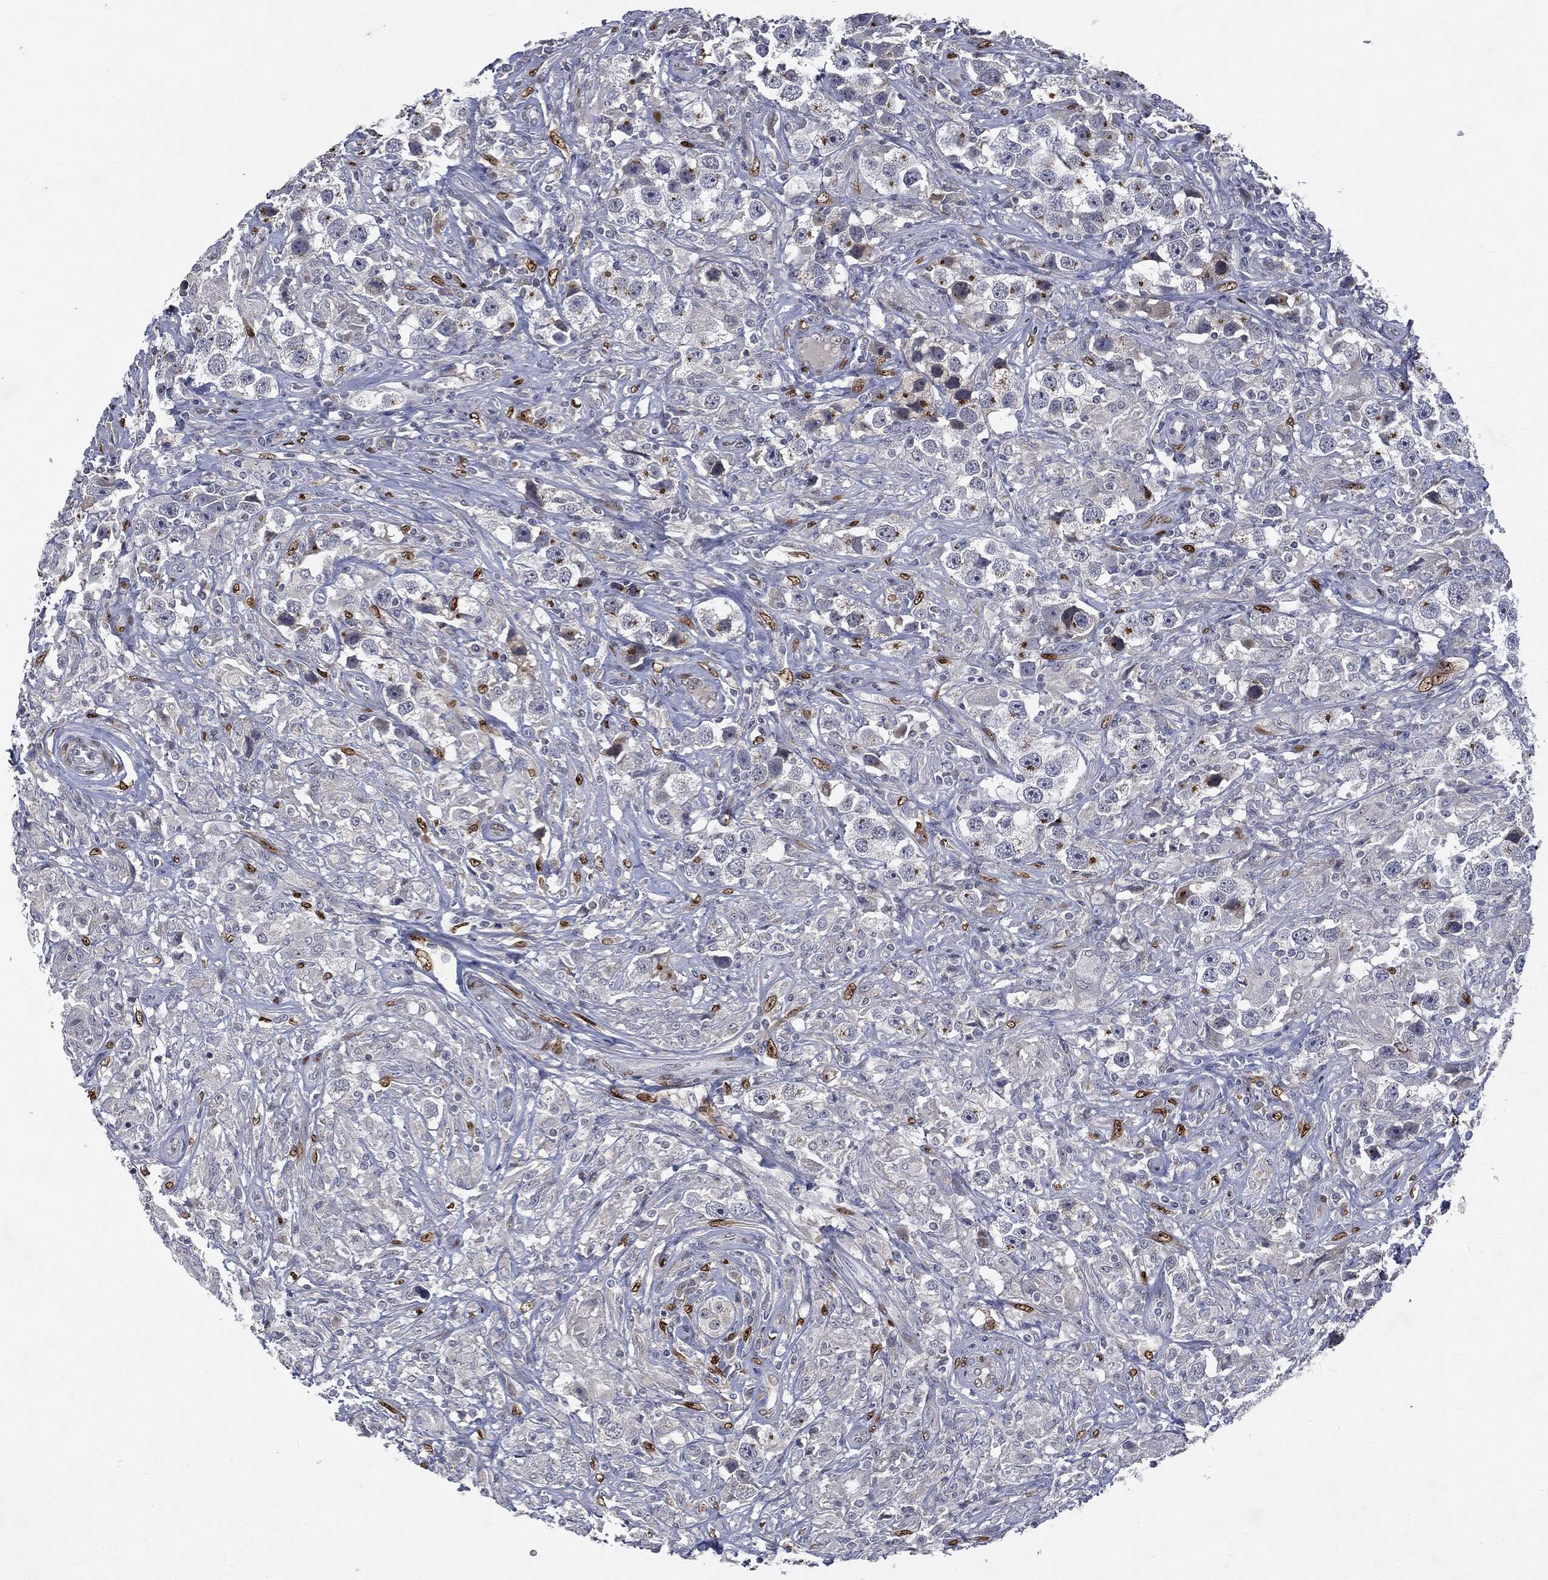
{"staining": {"intensity": "negative", "quantity": "none", "location": "none"}, "tissue": "testis cancer", "cell_type": "Tumor cells", "image_type": "cancer", "snomed": [{"axis": "morphology", "description": "Seminoma, NOS"}, {"axis": "topography", "description": "Testis"}], "caption": "Photomicrograph shows no significant protein expression in tumor cells of testis seminoma. Brightfield microscopy of immunohistochemistry stained with DAB (3,3'-diaminobenzidine) (brown) and hematoxylin (blue), captured at high magnification.", "gene": "CASD1", "patient": {"sex": "male", "age": 49}}